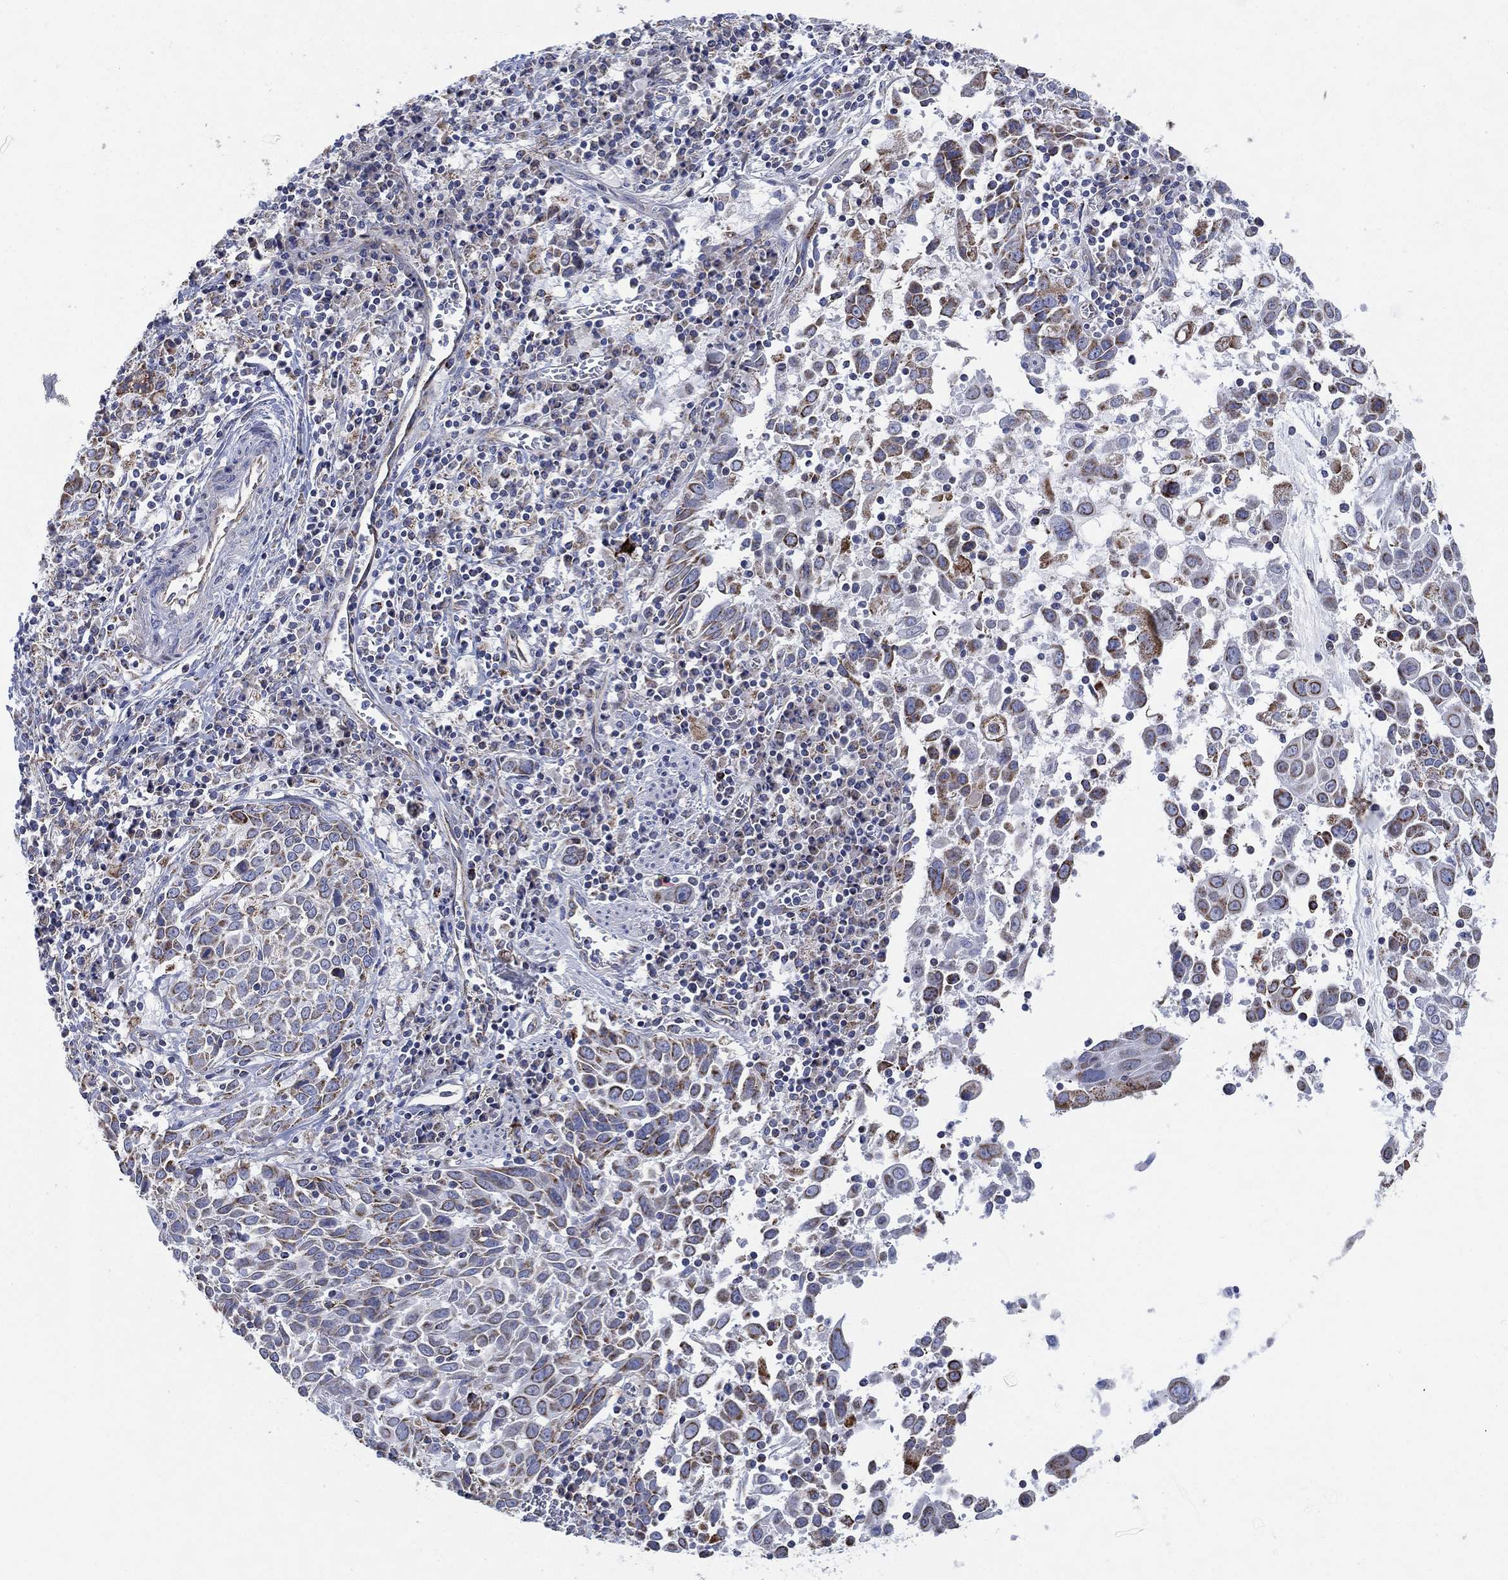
{"staining": {"intensity": "moderate", "quantity": "<25%", "location": "cytoplasmic/membranous"}, "tissue": "lung cancer", "cell_type": "Tumor cells", "image_type": "cancer", "snomed": [{"axis": "morphology", "description": "Squamous cell carcinoma, NOS"}, {"axis": "topography", "description": "Lung"}], "caption": "The photomicrograph shows staining of lung cancer (squamous cell carcinoma), revealing moderate cytoplasmic/membranous protein expression (brown color) within tumor cells.", "gene": "INA", "patient": {"sex": "male", "age": 57}}